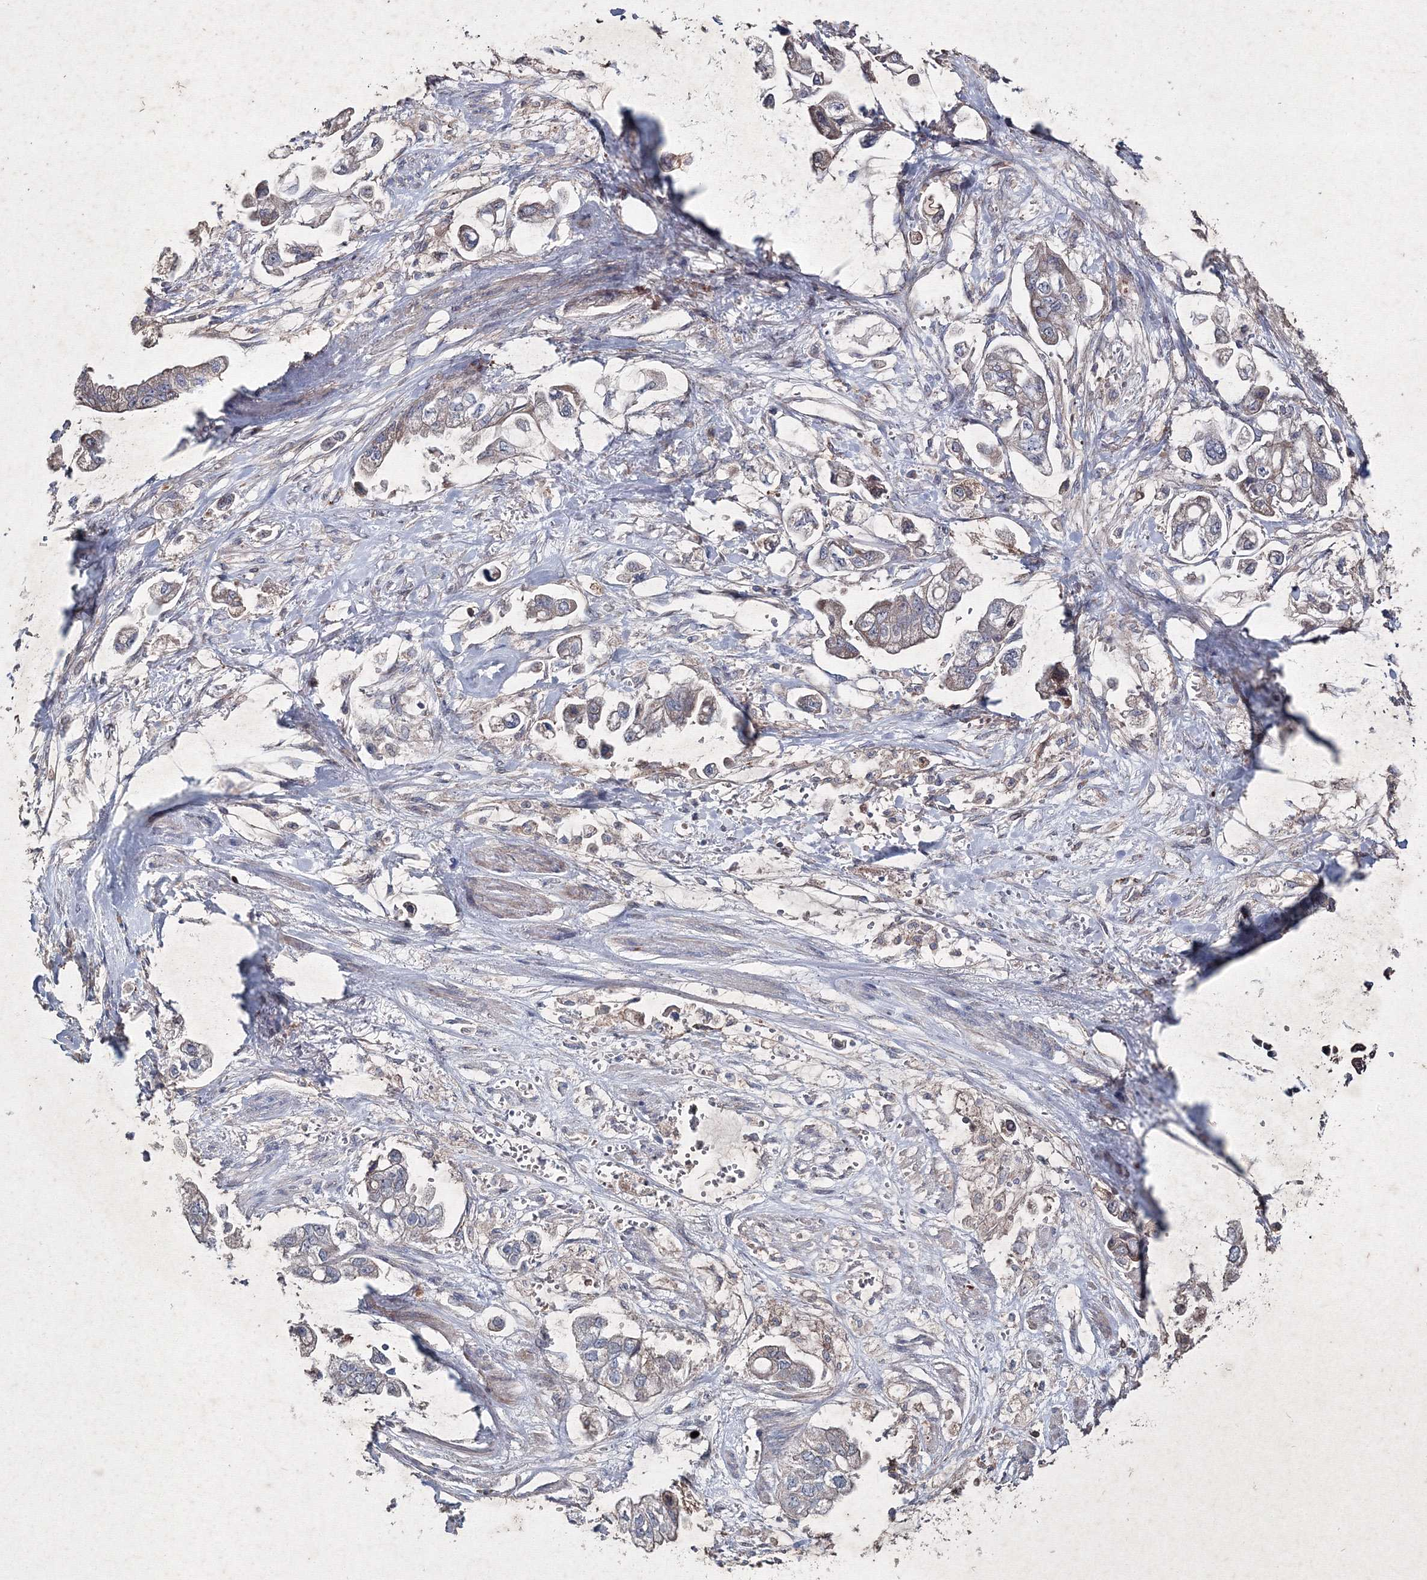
{"staining": {"intensity": "weak", "quantity": "<25%", "location": "cytoplasmic/membranous"}, "tissue": "stomach cancer", "cell_type": "Tumor cells", "image_type": "cancer", "snomed": [{"axis": "morphology", "description": "Adenocarcinoma, NOS"}, {"axis": "topography", "description": "Stomach"}], "caption": "Immunohistochemistry histopathology image of neoplastic tissue: adenocarcinoma (stomach) stained with DAB (3,3'-diaminobenzidine) demonstrates no significant protein staining in tumor cells.", "gene": "GFM1", "patient": {"sex": "male", "age": 62}}